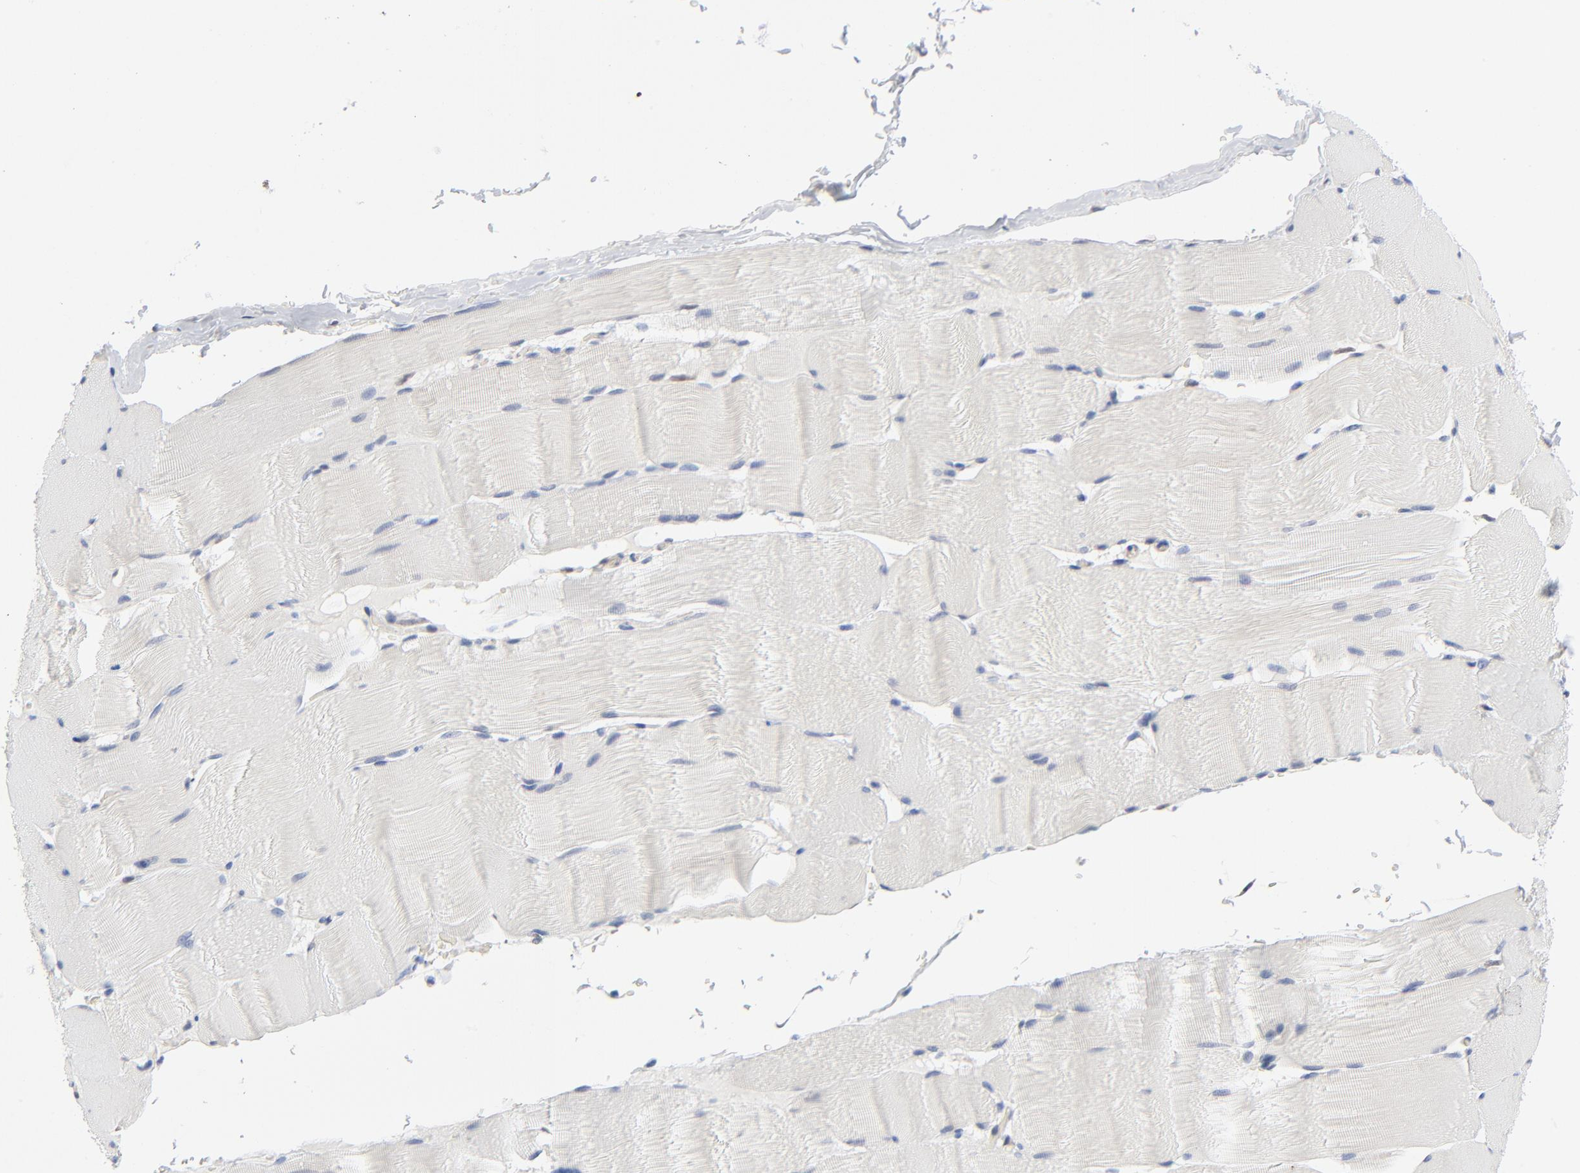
{"staining": {"intensity": "negative", "quantity": "none", "location": "none"}, "tissue": "skeletal muscle", "cell_type": "Myocytes", "image_type": "normal", "snomed": [{"axis": "morphology", "description": "Normal tissue, NOS"}, {"axis": "topography", "description": "Skeletal muscle"}], "caption": "IHC of normal human skeletal muscle shows no positivity in myocytes.", "gene": "RPS6KB1", "patient": {"sex": "male", "age": 62}}